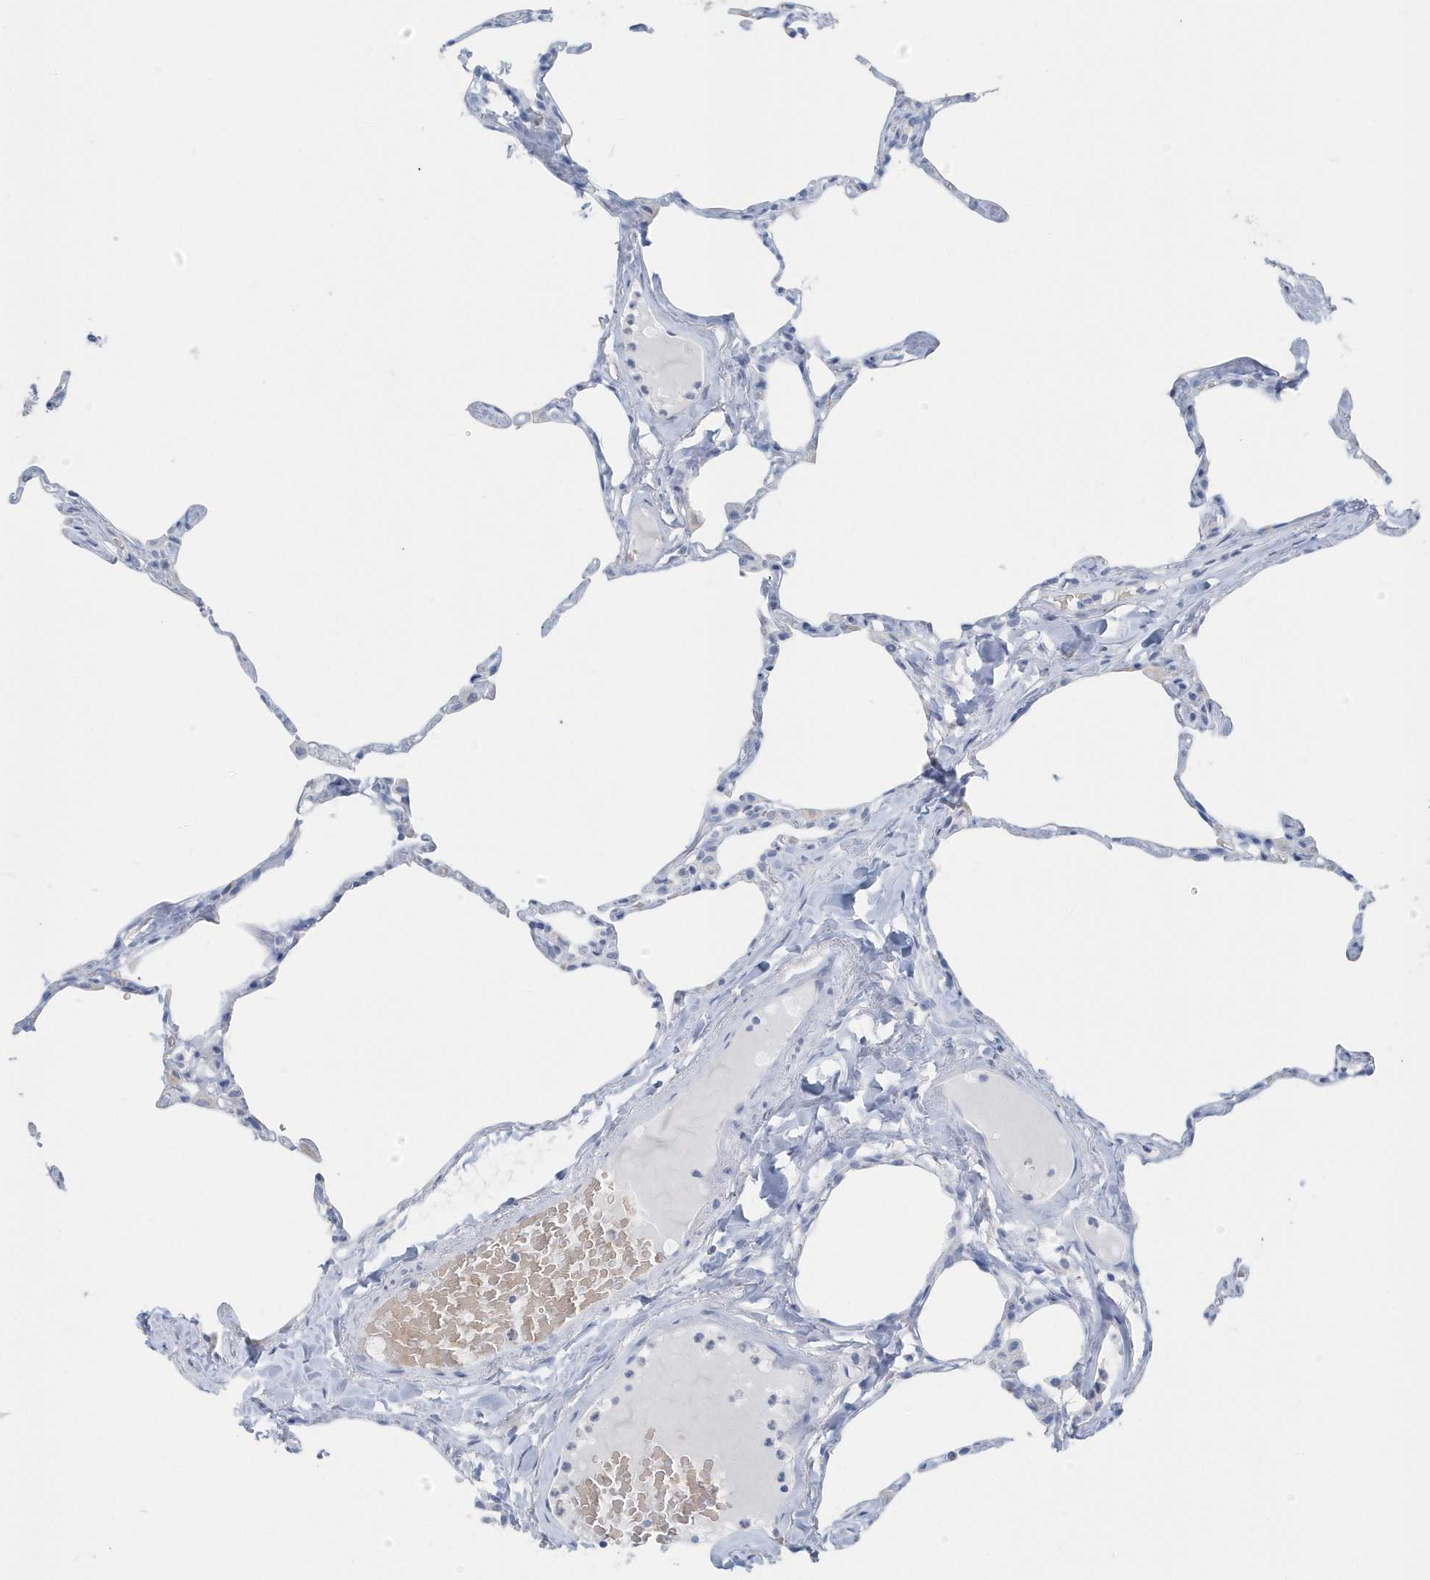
{"staining": {"intensity": "weak", "quantity": "<25%", "location": "cytoplasmic/membranous"}, "tissue": "lung", "cell_type": "Alveolar cells", "image_type": "normal", "snomed": [{"axis": "morphology", "description": "Normal tissue, NOS"}, {"axis": "topography", "description": "Lung"}], "caption": "The photomicrograph demonstrates no significant positivity in alveolar cells of lung. (DAB (3,3'-diaminobenzidine) IHC visualized using brightfield microscopy, high magnification).", "gene": "HBA2", "patient": {"sex": "male", "age": 65}}